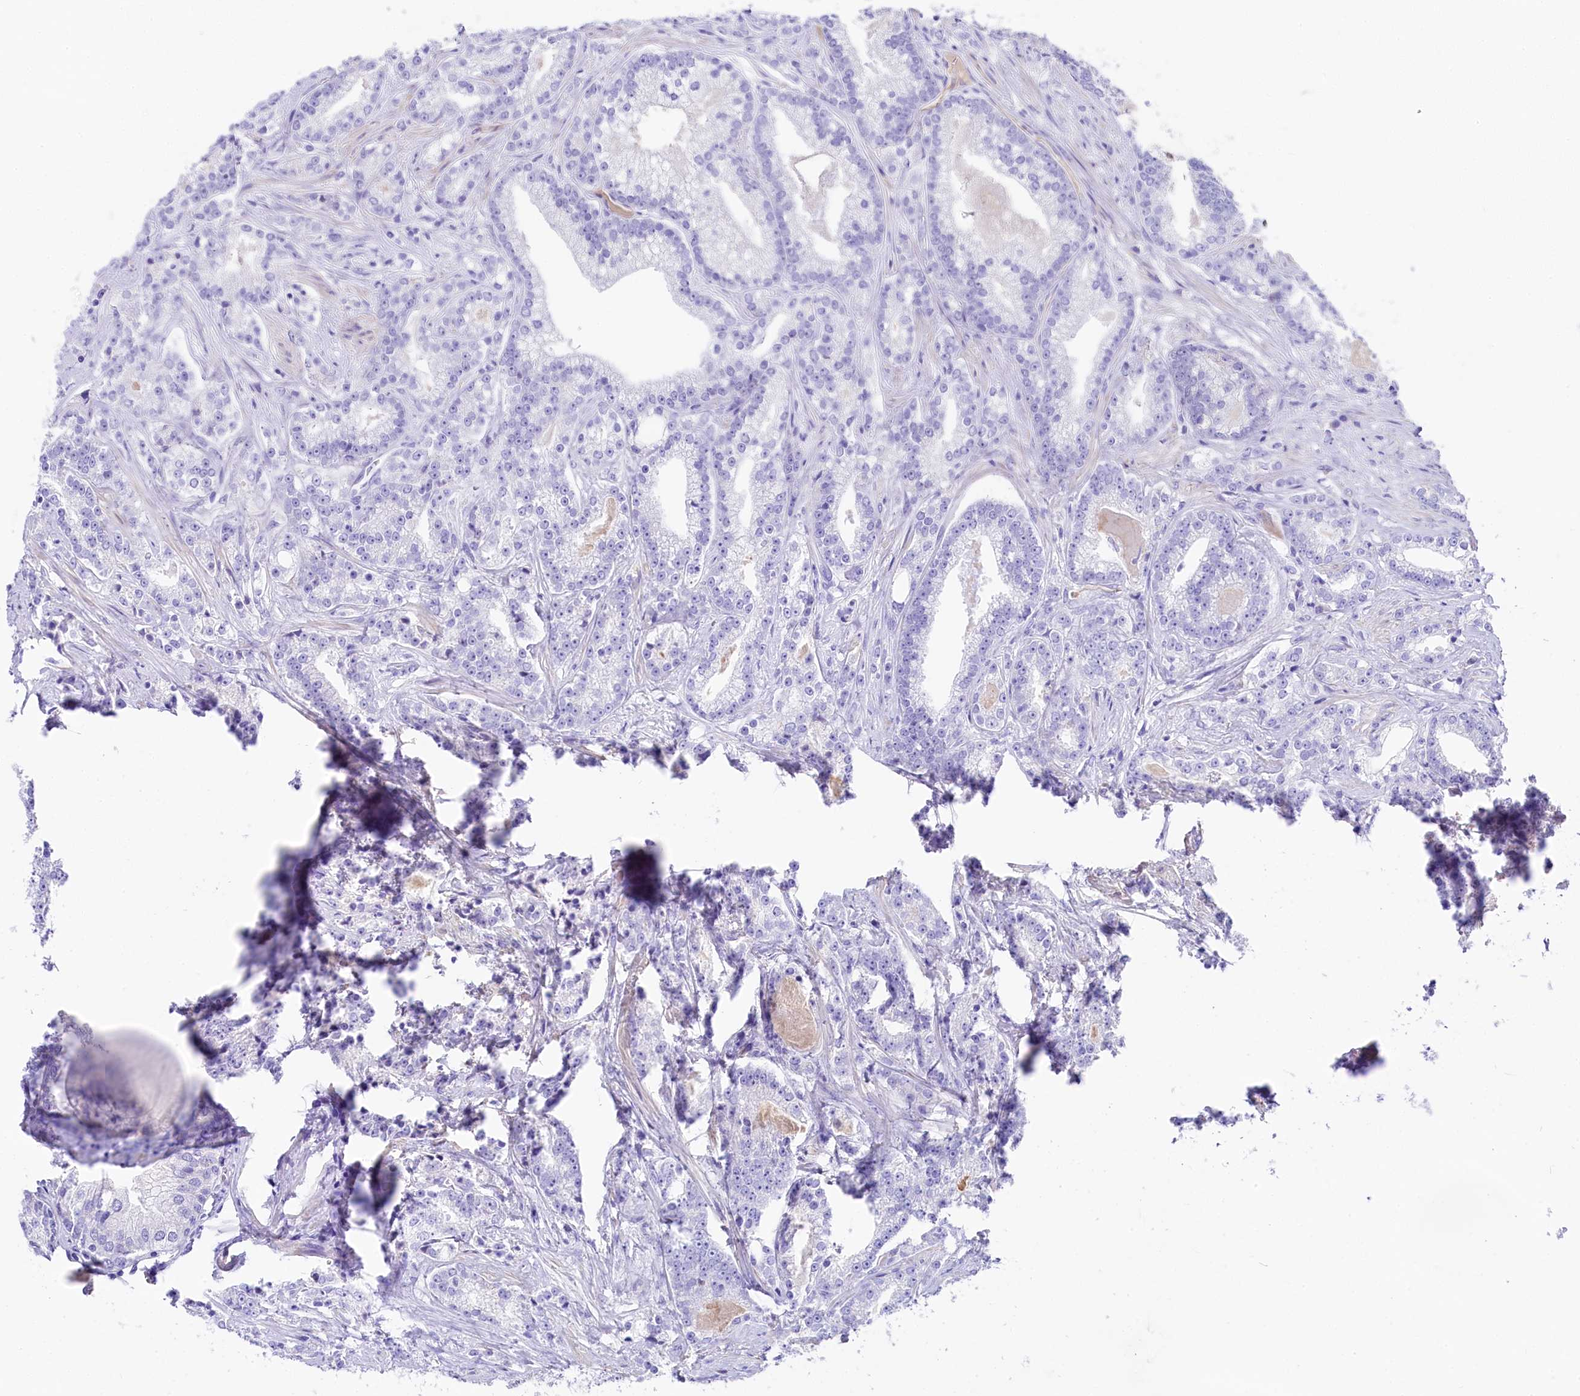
{"staining": {"intensity": "negative", "quantity": "none", "location": "none"}, "tissue": "prostate cancer", "cell_type": "Tumor cells", "image_type": "cancer", "snomed": [{"axis": "morphology", "description": "Adenocarcinoma, High grade"}, {"axis": "topography", "description": "Prostate"}], "caption": "Immunohistochemistry (IHC) of human prostate adenocarcinoma (high-grade) displays no positivity in tumor cells.", "gene": "SKIDA1", "patient": {"sex": "male", "age": 67}}